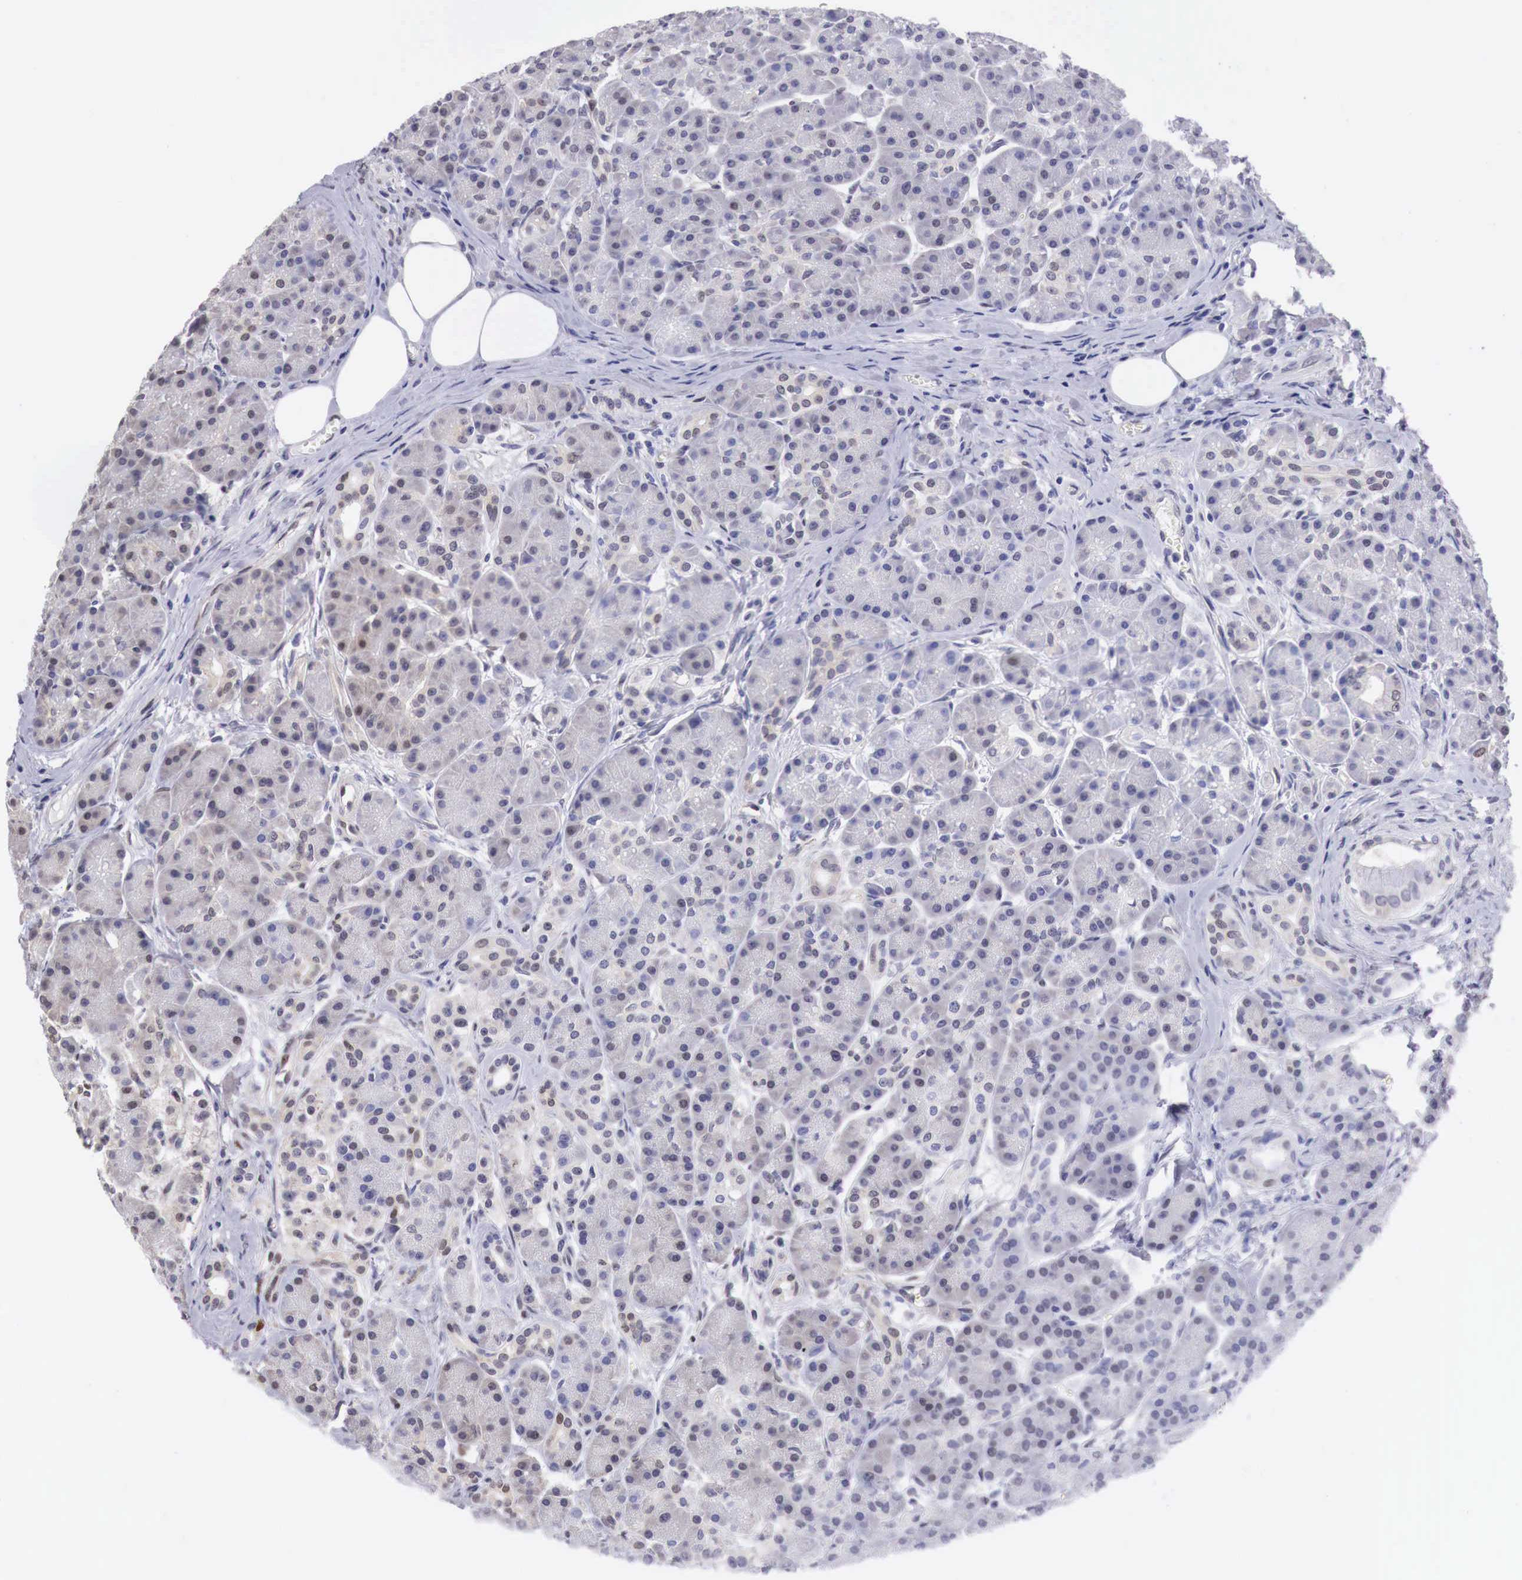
{"staining": {"intensity": "weak", "quantity": "25%-75%", "location": "cytoplasmic/membranous,nuclear"}, "tissue": "pancreas", "cell_type": "Exocrine glandular cells", "image_type": "normal", "snomed": [{"axis": "morphology", "description": "Normal tissue, NOS"}, {"axis": "topography", "description": "Pancreas"}], "caption": "A brown stain shows weak cytoplasmic/membranous,nuclear expression of a protein in exocrine glandular cells of unremarkable pancreas. Using DAB (brown) and hematoxylin (blue) stains, captured at high magnification using brightfield microscopy.", "gene": "PABIR2", "patient": {"sex": "male", "age": 73}}